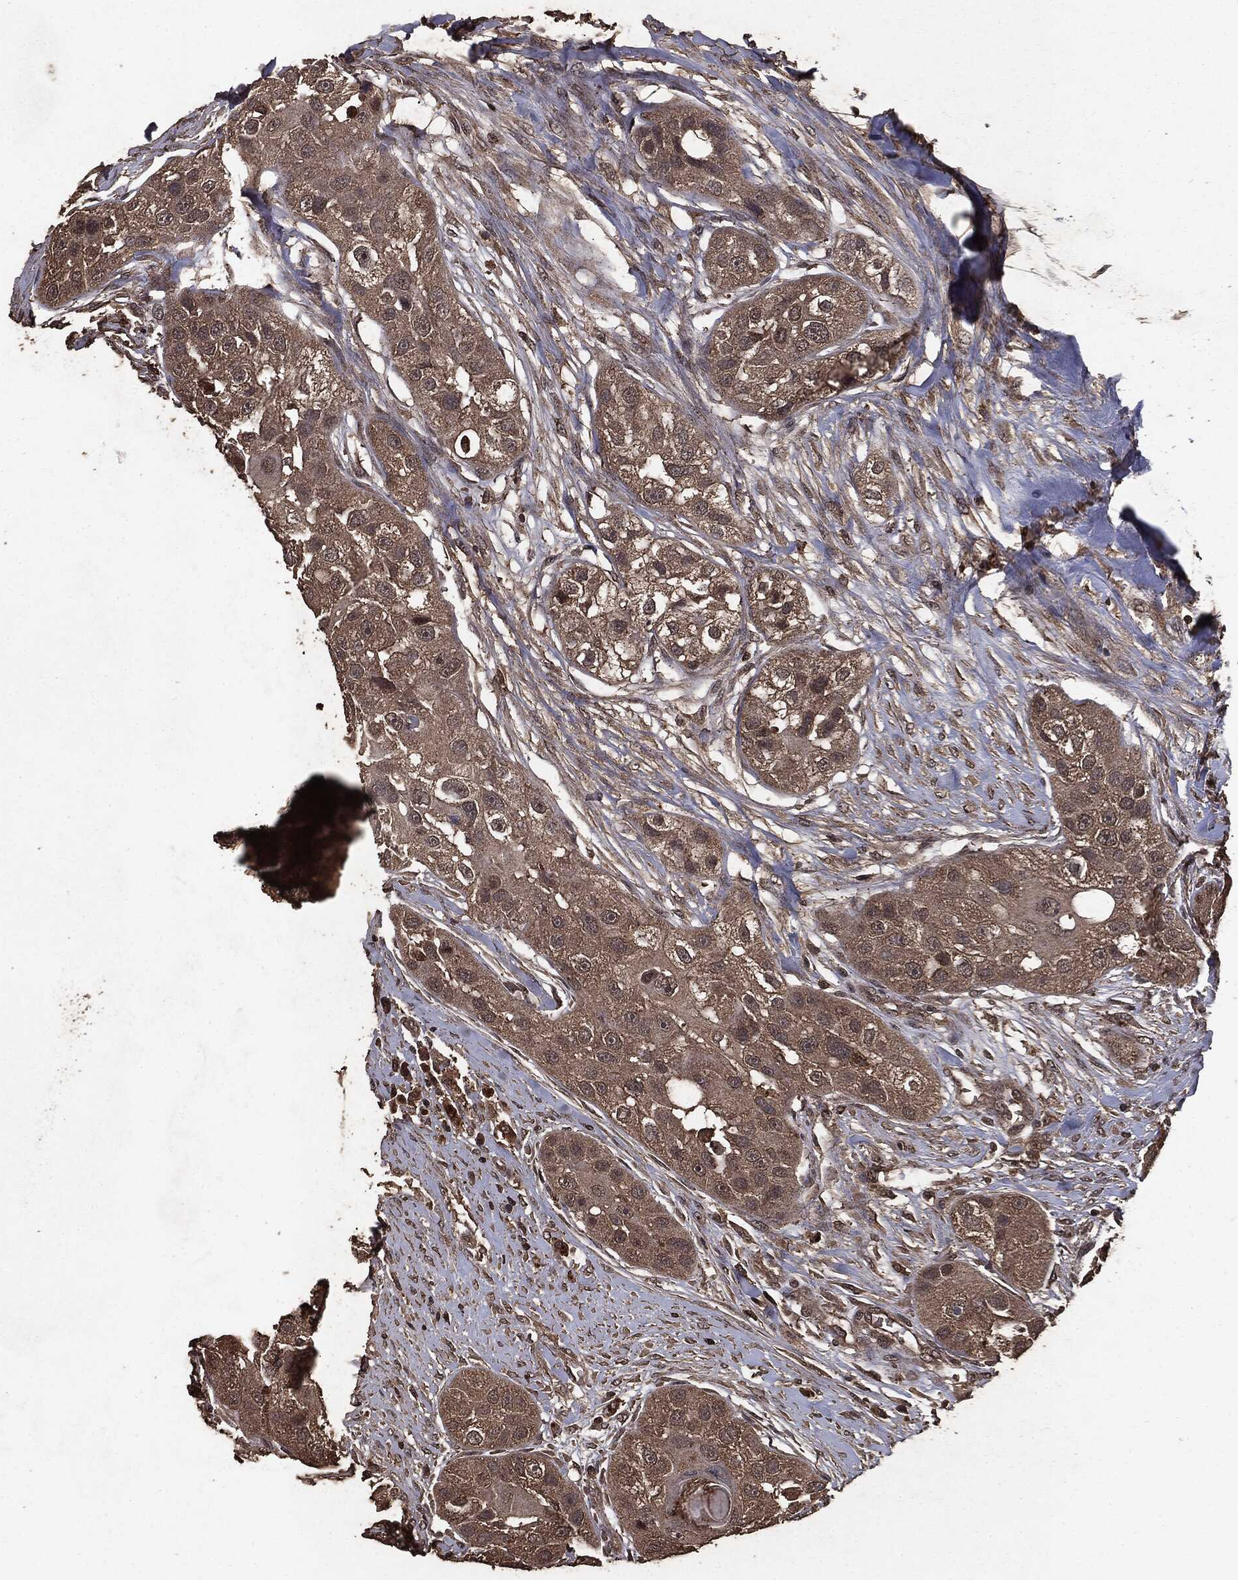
{"staining": {"intensity": "weak", "quantity": ">75%", "location": "cytoplasmic/membranous"}, "tissue": "head and neck cancer", "cell_type": "Tumor cells", "image_type": "cancer", "snomed": [{"axis": "morphology", "description": "Normal tissue, NOS"}, {"axis": "morphology", "description": "Squamous cell carcinoma, NOS"}, {"axis": "topography", "description": "Skeletal muscle"}, {"axis": "topography", "description": "Head-Neck"}], "caption": "This is an image of IHC staining of head and neck cancer, which shows weak staining in the cytoplasmic/membranous of tumor cells.", "gene": "NME1", "patient": {"sex": "male", "age": 51}}